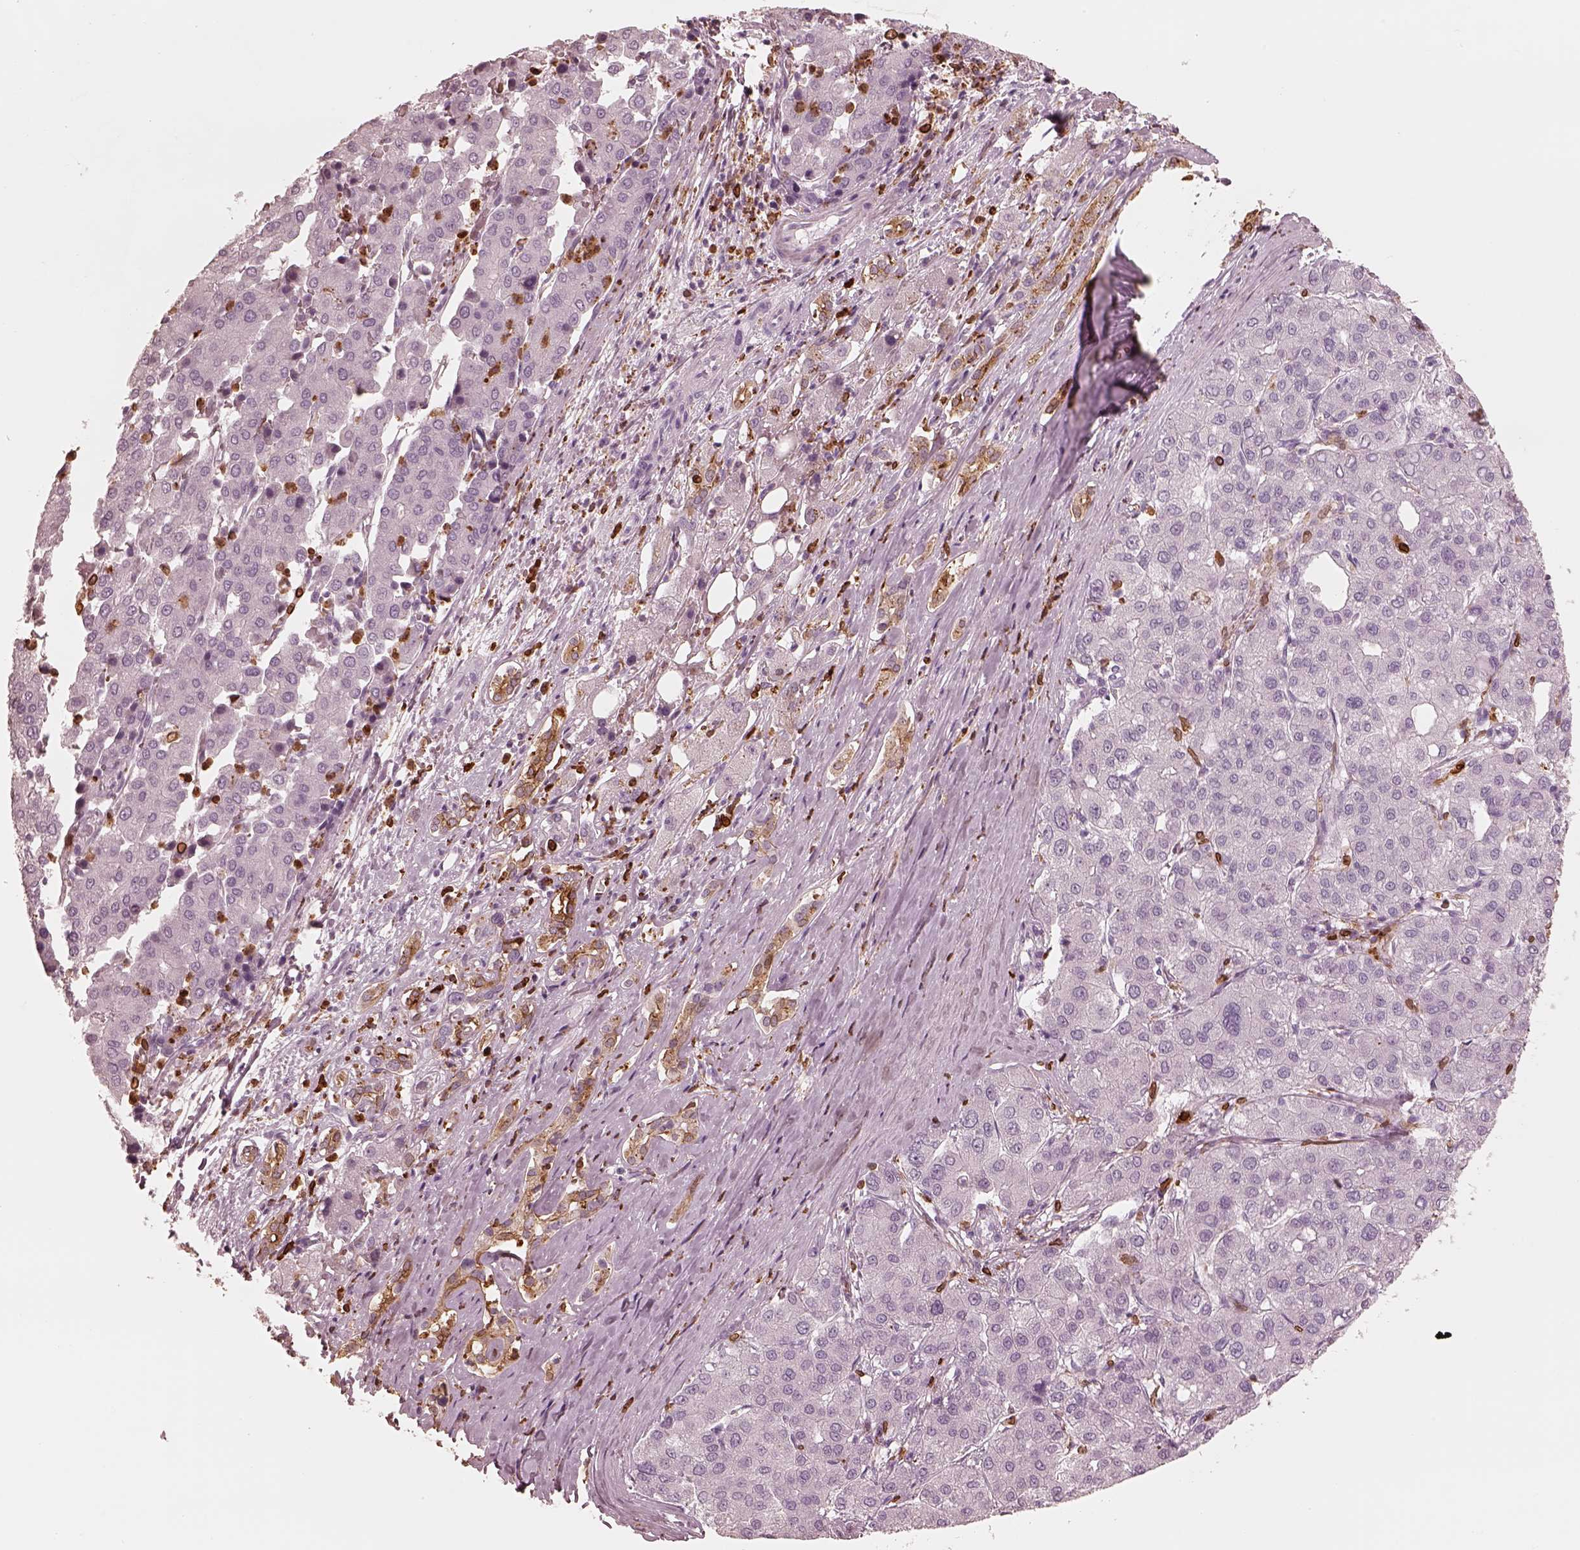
{"staining": {"intensity": "negative", "quantity": "none", "location": "none"}, "tissue": "liver cancer", "cell_type": "Tumor cells", "image_type": "cancer", "snomed": [{"axis": "morphology", "description": "Carcinoma, Hepatocellular, NOS"}, {"axis": "topography", "description": "Liver"}], "caption": "Histopathology image shows no significant protein positivity in tumor cells of liver hepatocellular carcinoma. (Brightfield microscopy of DAB immunohistochemistry (IHC) at high magnification).", "gene": "ALOX5", "patient": {"sex": "male", "age": 65}}